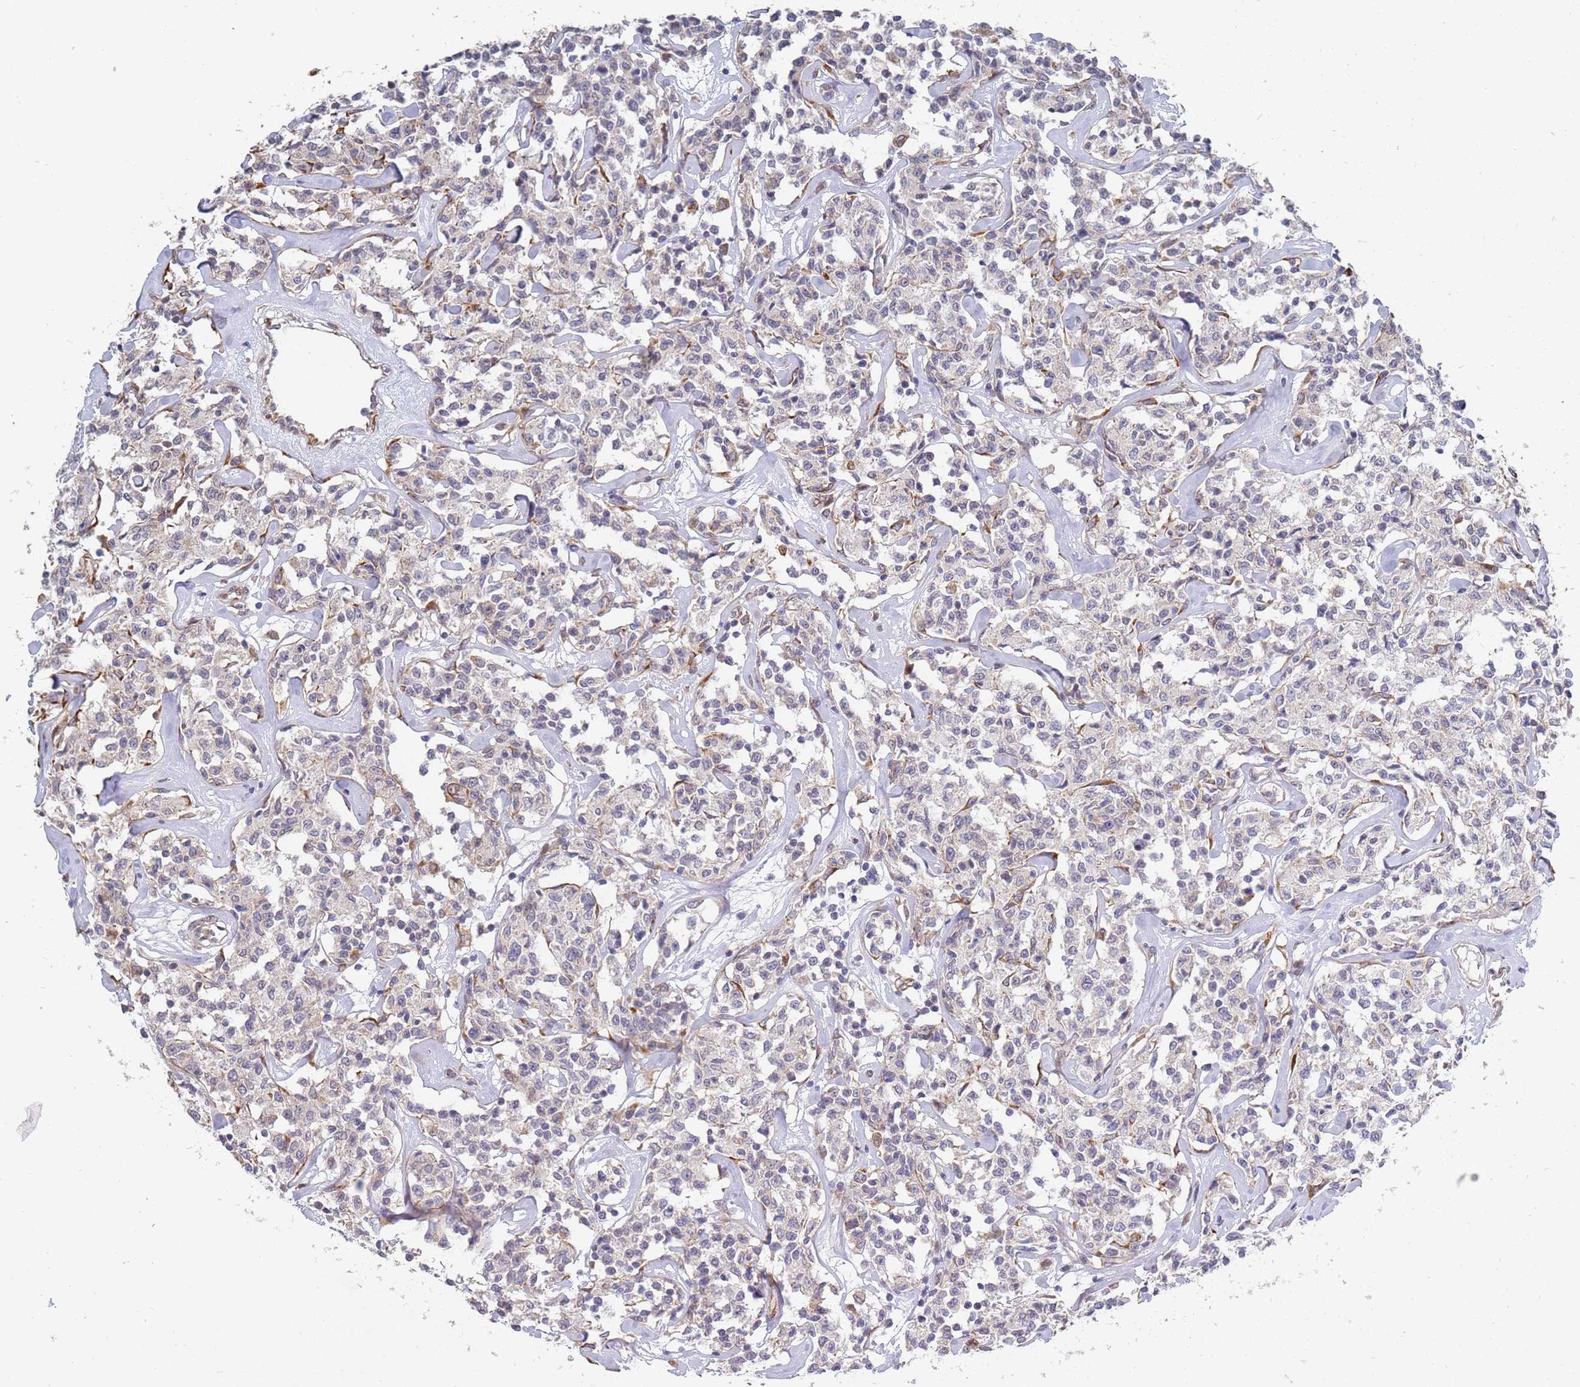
{"staining": {"intensity": "negative", "quantity": "none", "location": "none"}, "tissue": "lymphoma", "cell_type": "Tumor cells", "image_type": "cancer", "snomed": [{"axis": "morphology", "description": "Malignant lymphoma, non-Hodgkin's type, Low grade"}, {"axis": "topography", "description": "Small intestine"}], "caption": "Protein analysis of lymphoma displays no significant expression in tumor cells.", "gene": "VRK2", "patient": {"sex": "female", "age": 59}}